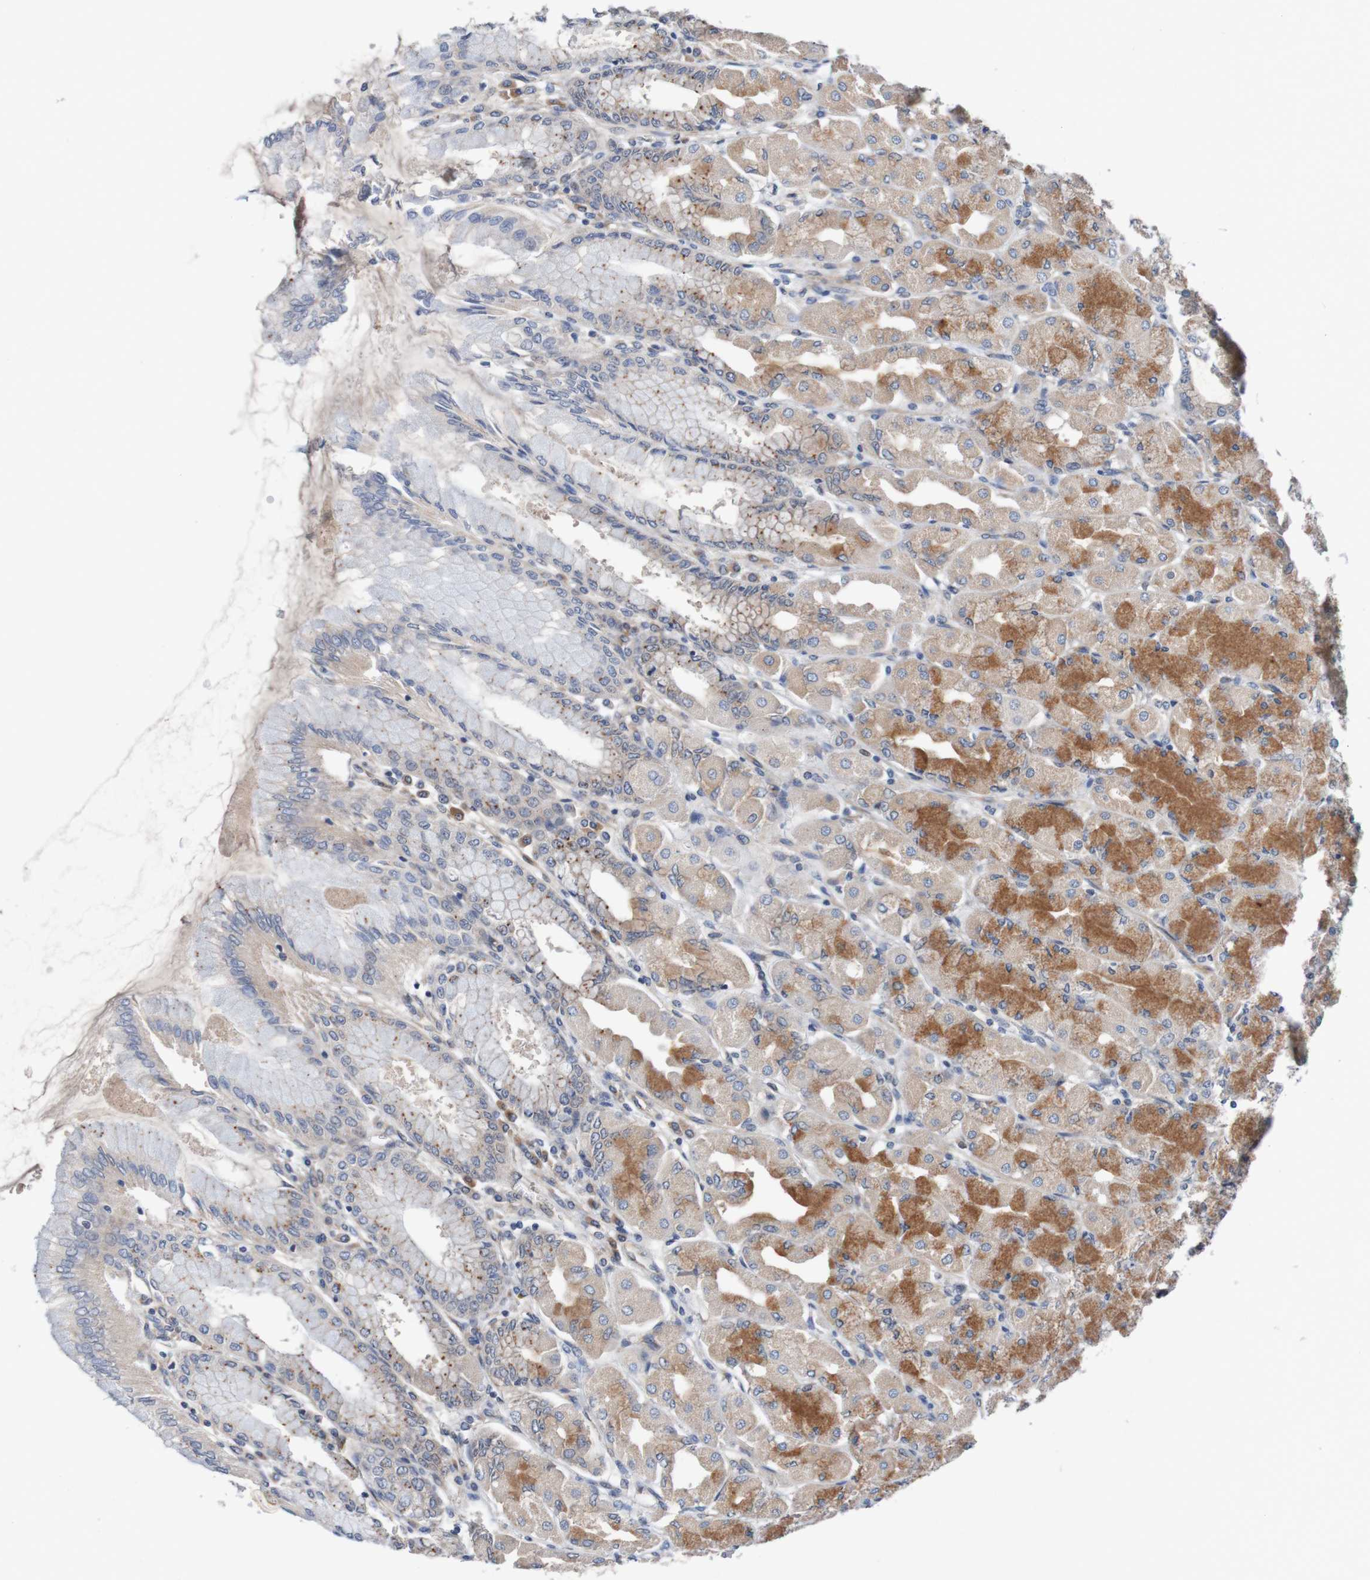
{"staining": {"intensity": "moderate", "quantity": ">75%", "location": "cytoplasmic/membranous"}, "tissue": "stomach", "cell_type": "Glandular cells", "image_type": "normal", "snomed": [{"axis": "morphology", "description": "Normal tissue, NOS"}, {"axis": "topography", "description": "Stomach, upper"}], "caption": "DAB (3,3'-diaminobenzidine) immunohistochemical staining of unremarkable stomach demonstrates moderate cytoplasmic/membranous protein staining in about >75% of glandular cells.", "gene": "CPED1", "patient": {"sex": "female", "age": 56}}